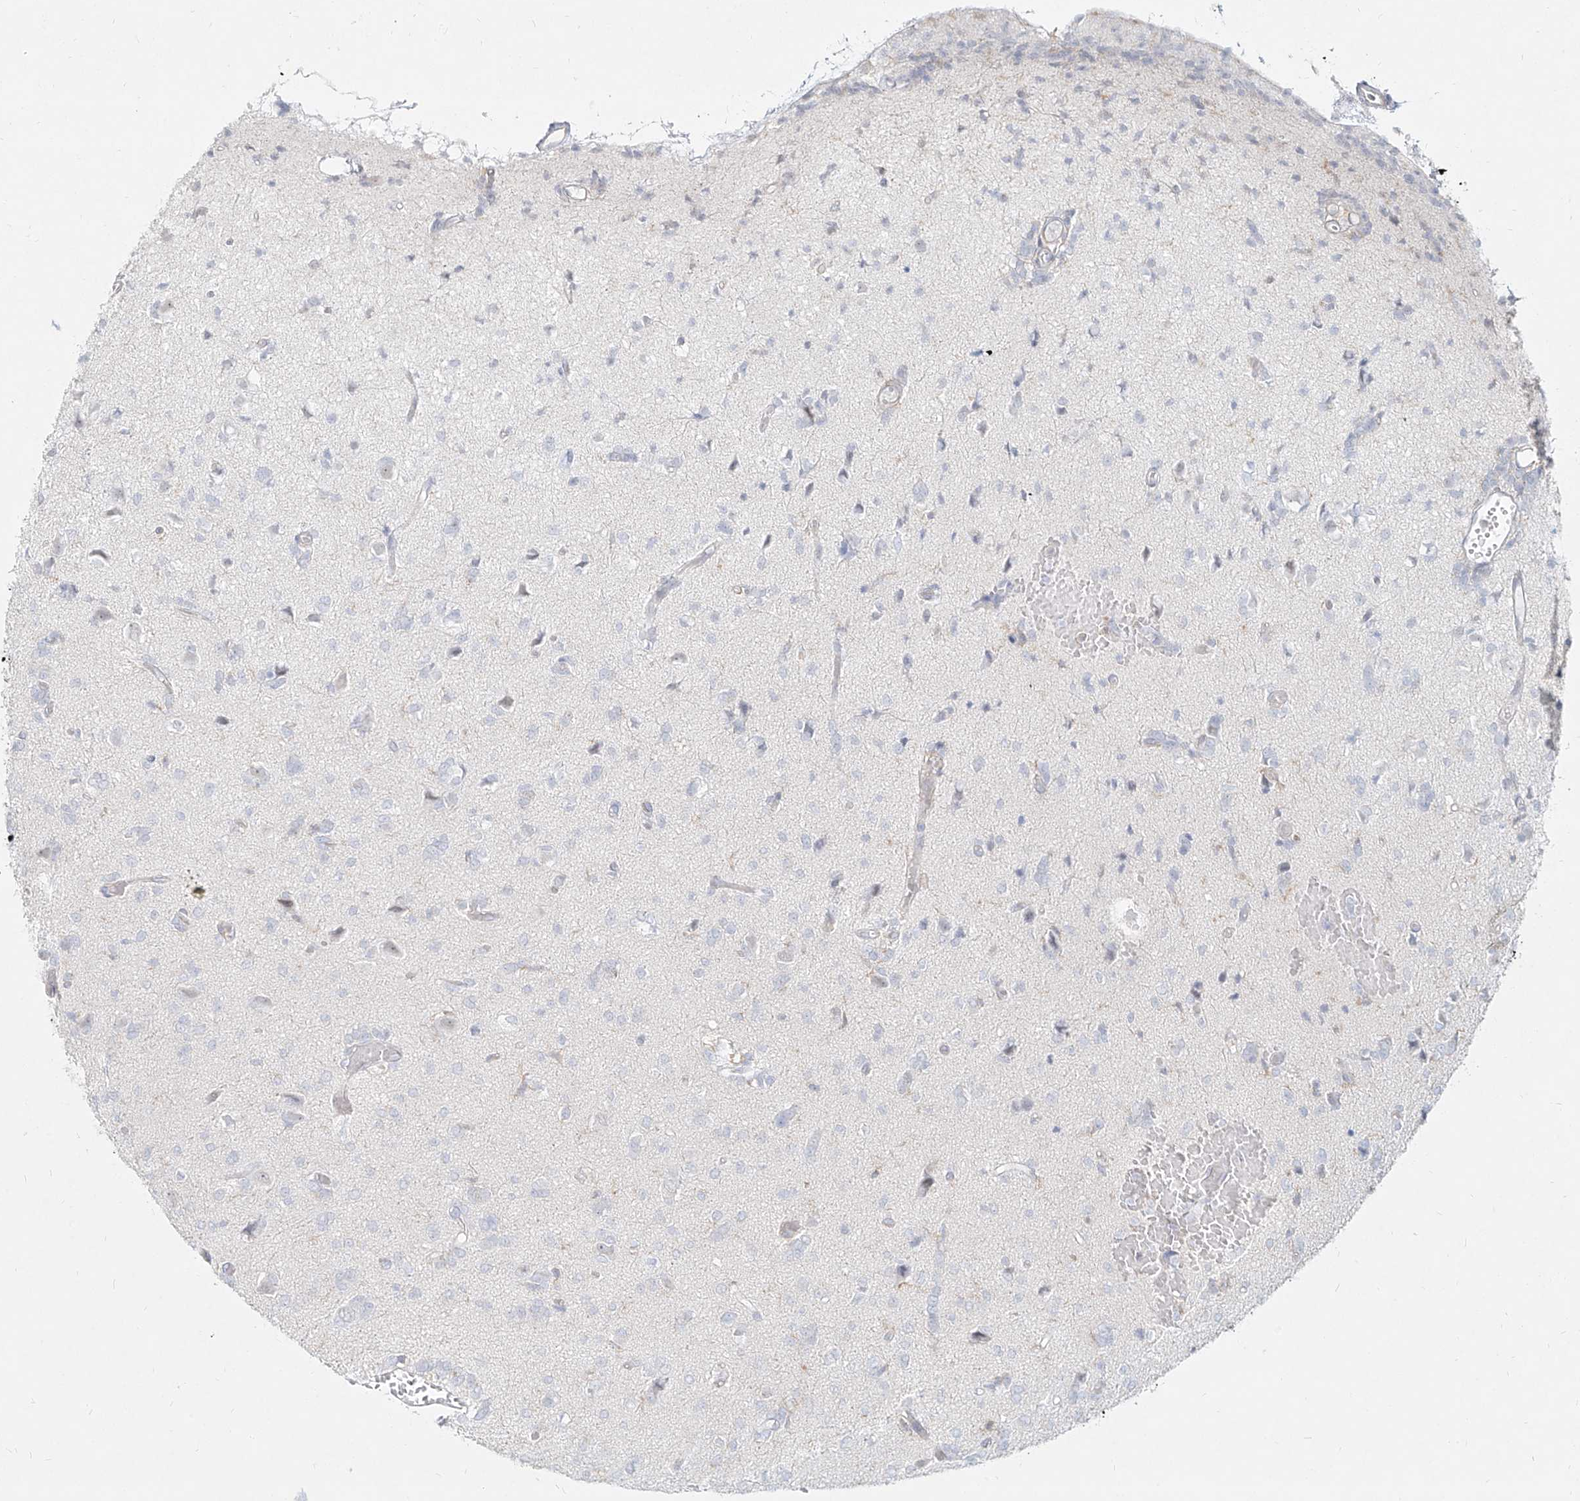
{"staining": {"intensity": "negative", "quantity": "none", "location": "none"}, "tissue": "glioma", "cell_type": "Tumor cells", "image_type": "cancer", "snomed": [{"axis": "morphology", "description": "Glioma, malignant, High grade"}, {"axis": "topography", "description": "Brain"}], "caption": "This image is of high-grade glioma (malignant) stained with IHC to label a protein in brown with the nuclei are counter-stained blue. There is no positivity in tumor cells.", "gene": "SLC2A12", "patient": {"sex": "female", "age": 59}}